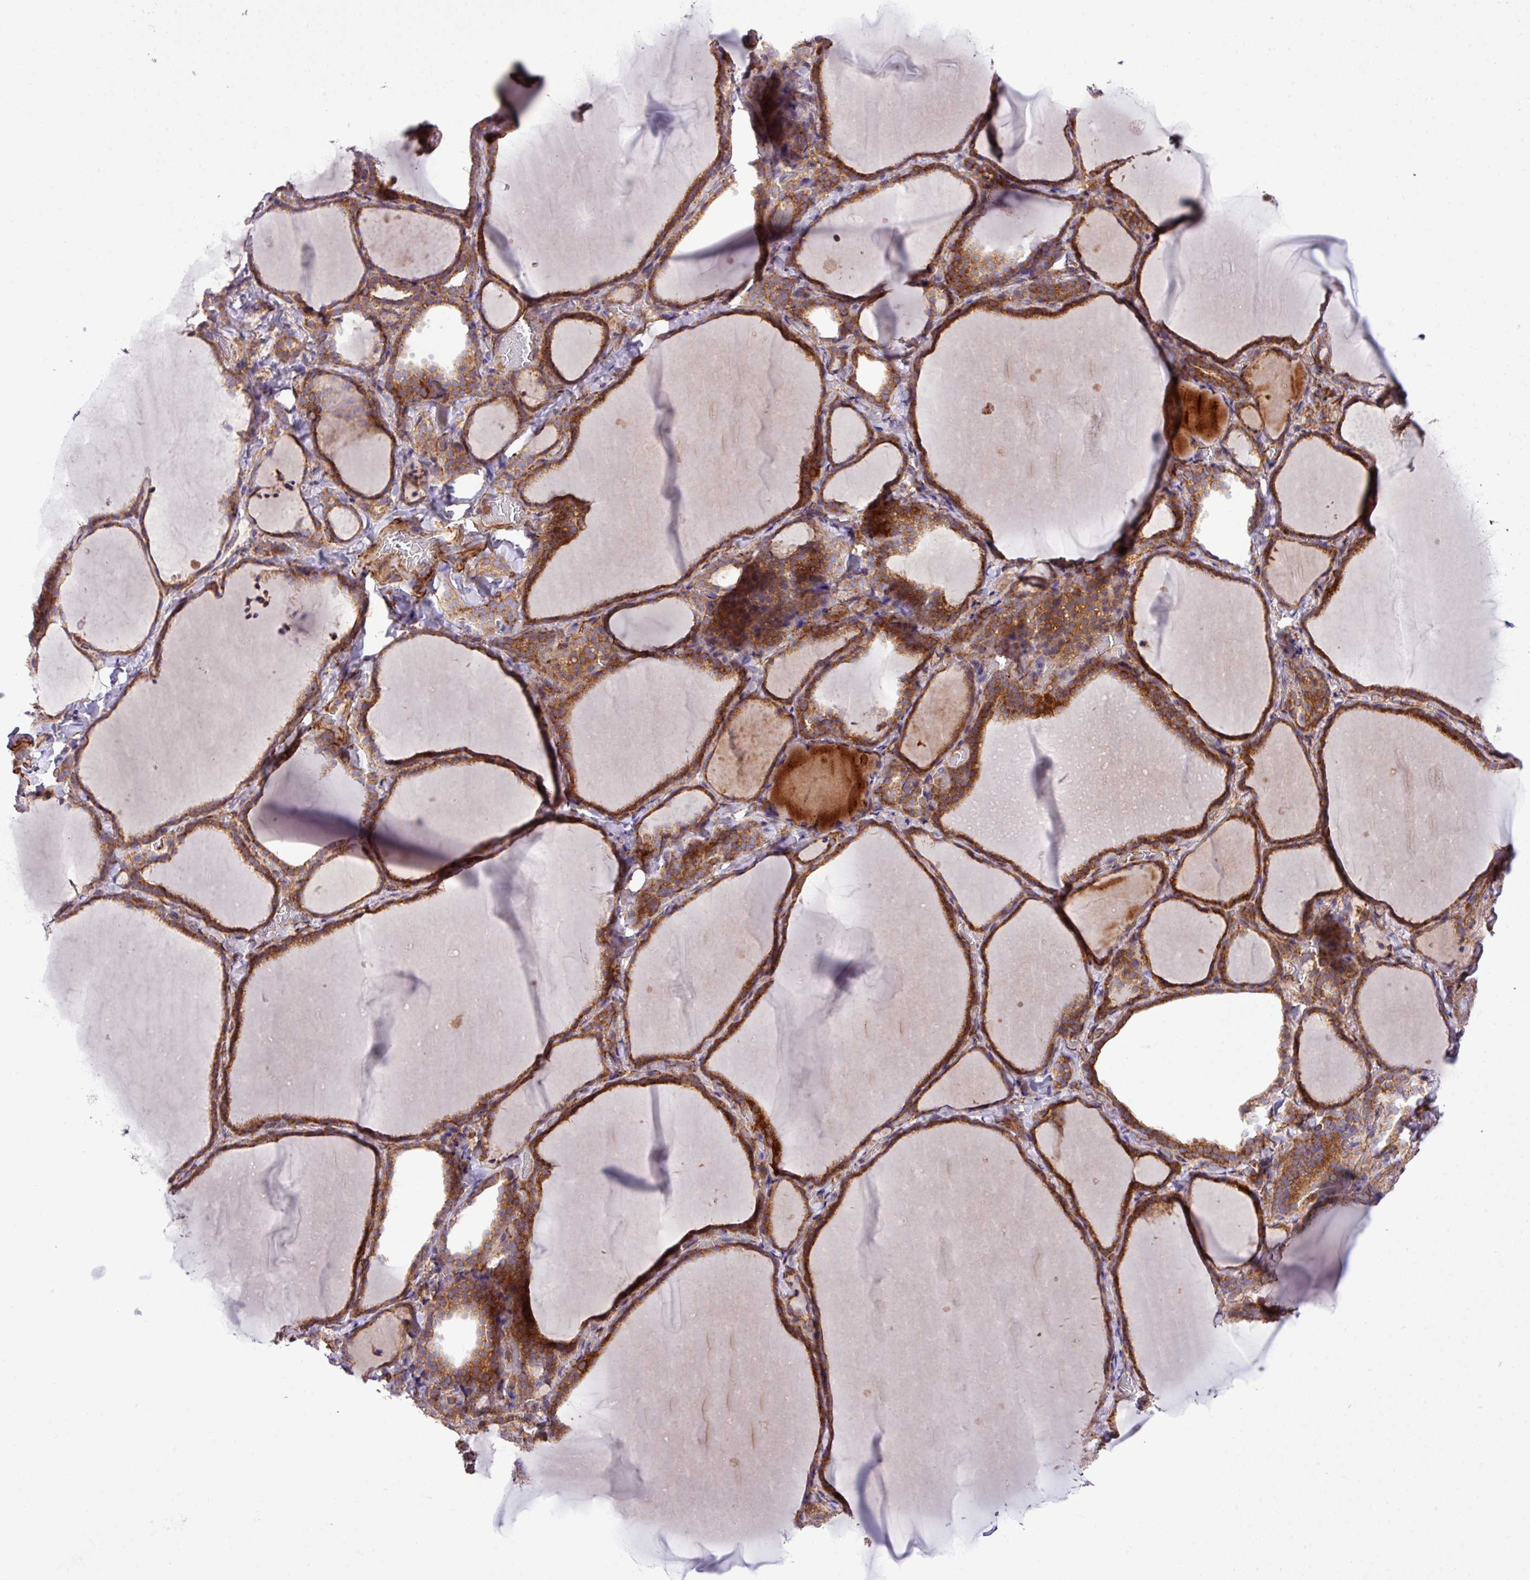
{"staining": {"intensity": "moderate", "quantity": ">75%", "location": "cytoplasmic/membranous"}, "tissue": "thyroid gland", "cell_type": "Glandular cells", "image_type": "normal", "snomed": [{"axis": "morphology", "description": "Normal tissue, NOS"}, {"axis": "topography", "description": "Thyroid gland"}], "caption": "Immunohistochemistry of unremarkable human thyroid gland reveals medium levels of moderate cytoplasmic/membranous positivity in about >75% of glandular cells.", "gene": "FAM47E", "patient": {"sex": "female", "age": 22}}